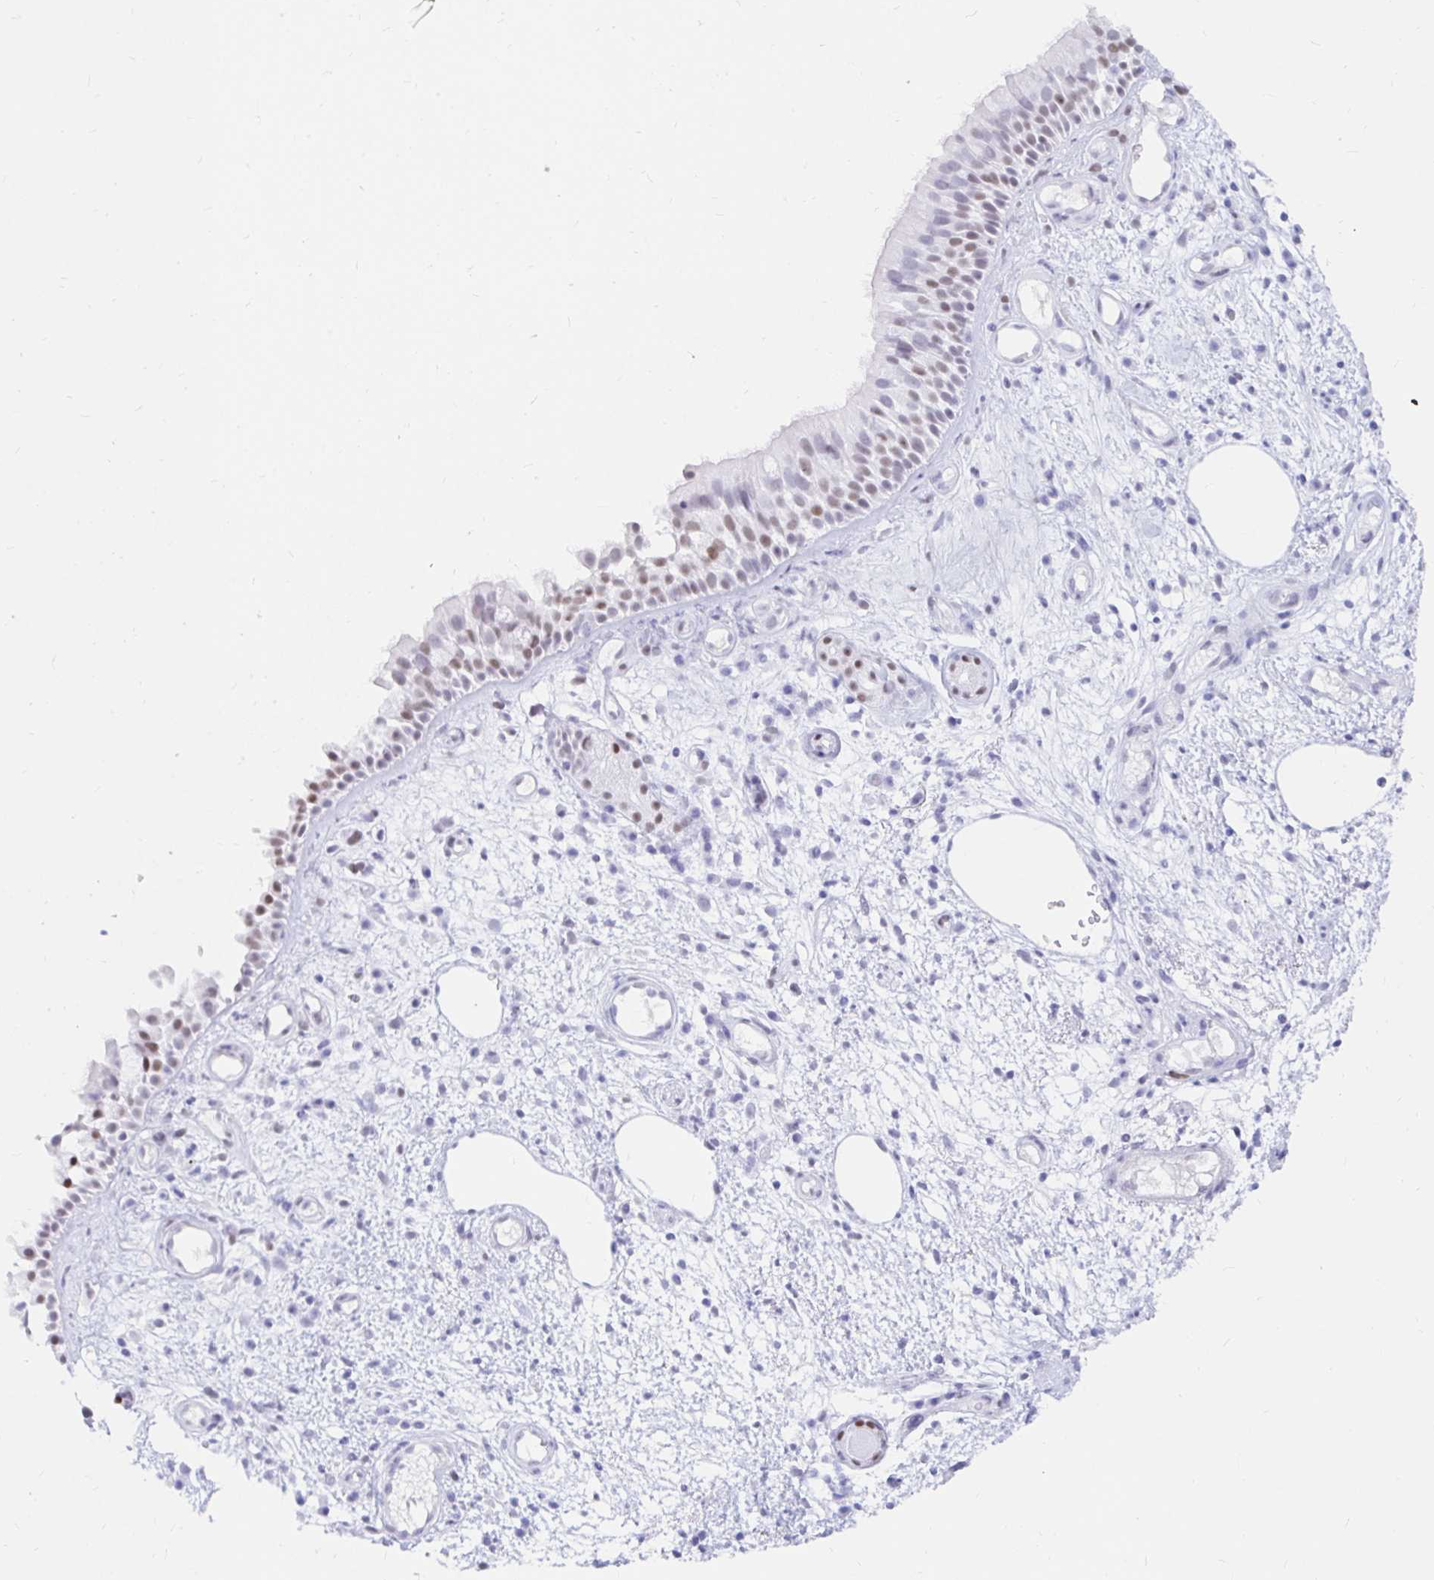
{"staining": {"intensity": "moderate", "quantity": "<25%", "location": "nuclear"}, "tissue": "nasopharynx", "cell_type": "Respiratory epithelial cells", "image_type": "normal", "snomed": [{"axis": "morphology", "description": "Normal tissue, NOS"}, {"axis": "morphology", "description": "Inflammation, NOS"}, {"axis": "topography", "description": "Nasopharynx"}], "caption": "Moderate nuclear staining is identified in about <25% of respiratory epithelial cells in normal nasopharynx. The staining was performed using DAB, with brown indicating positive protein expression. Nuclei are stained blue with hematoxylin.", "gene": "OR6T1", "patient": {"sex": "male", "age": 54}}